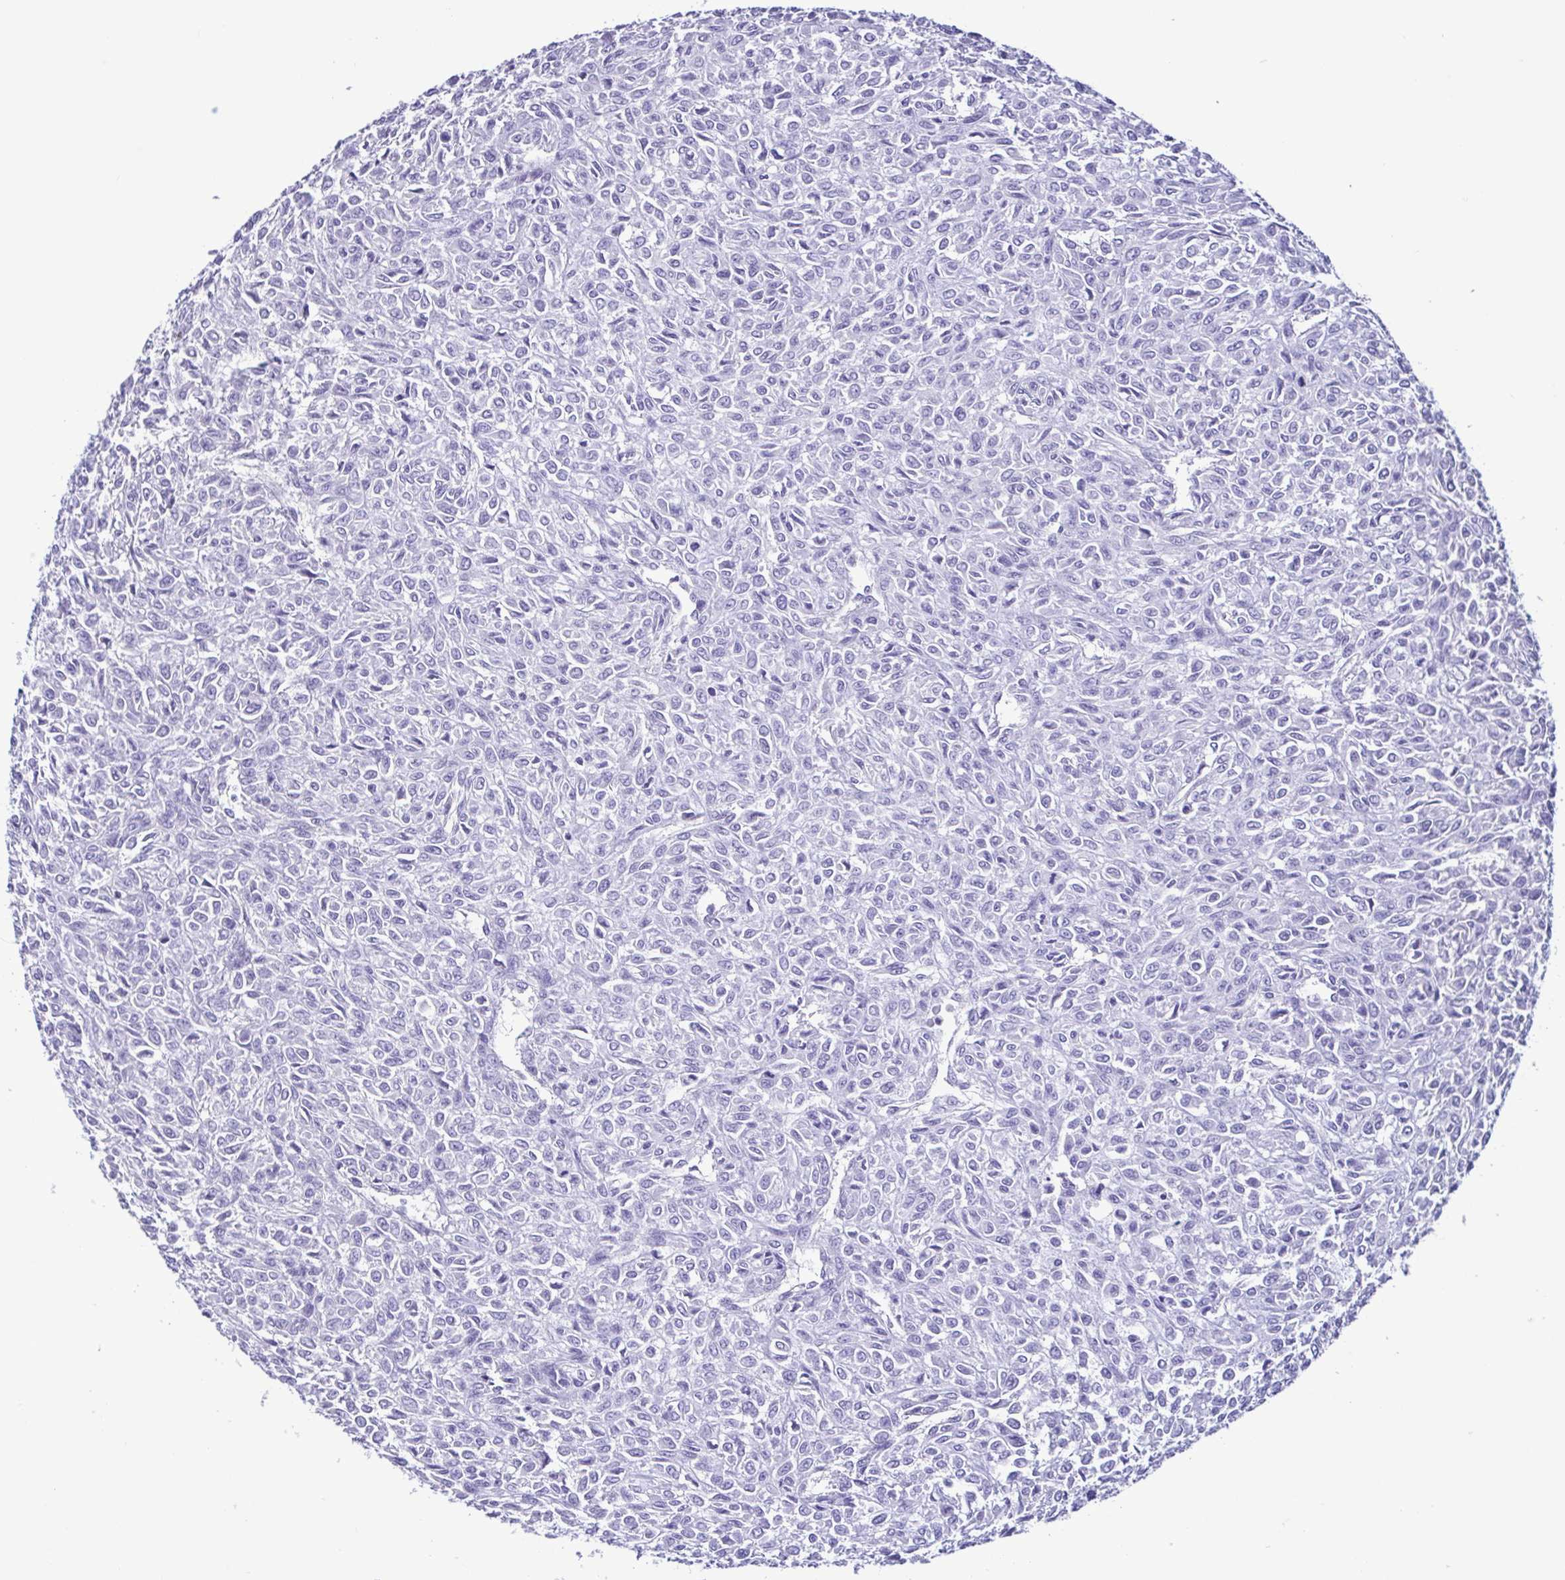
{"staining": {"intensity": "negative", "quantity": "none", "location": "none"}, "tissue": "renal cancer", "cell_type": "Tumor cells", "image_type": "cancer", "snomed": [{"axis": "morphology", "description": "Adenocarcinoma, NOS"}, {"axis": "topography", "description": "Kidney"}], "caption": "There is no significant staining in tumor cells of renal cancer. (Brightfield microscopy of DAB (3,3'-diaminobenzidine) immunohistochemistry at high magnification).", "gene": "CBY2", "patient": {"sex": "male", "age": 58}}